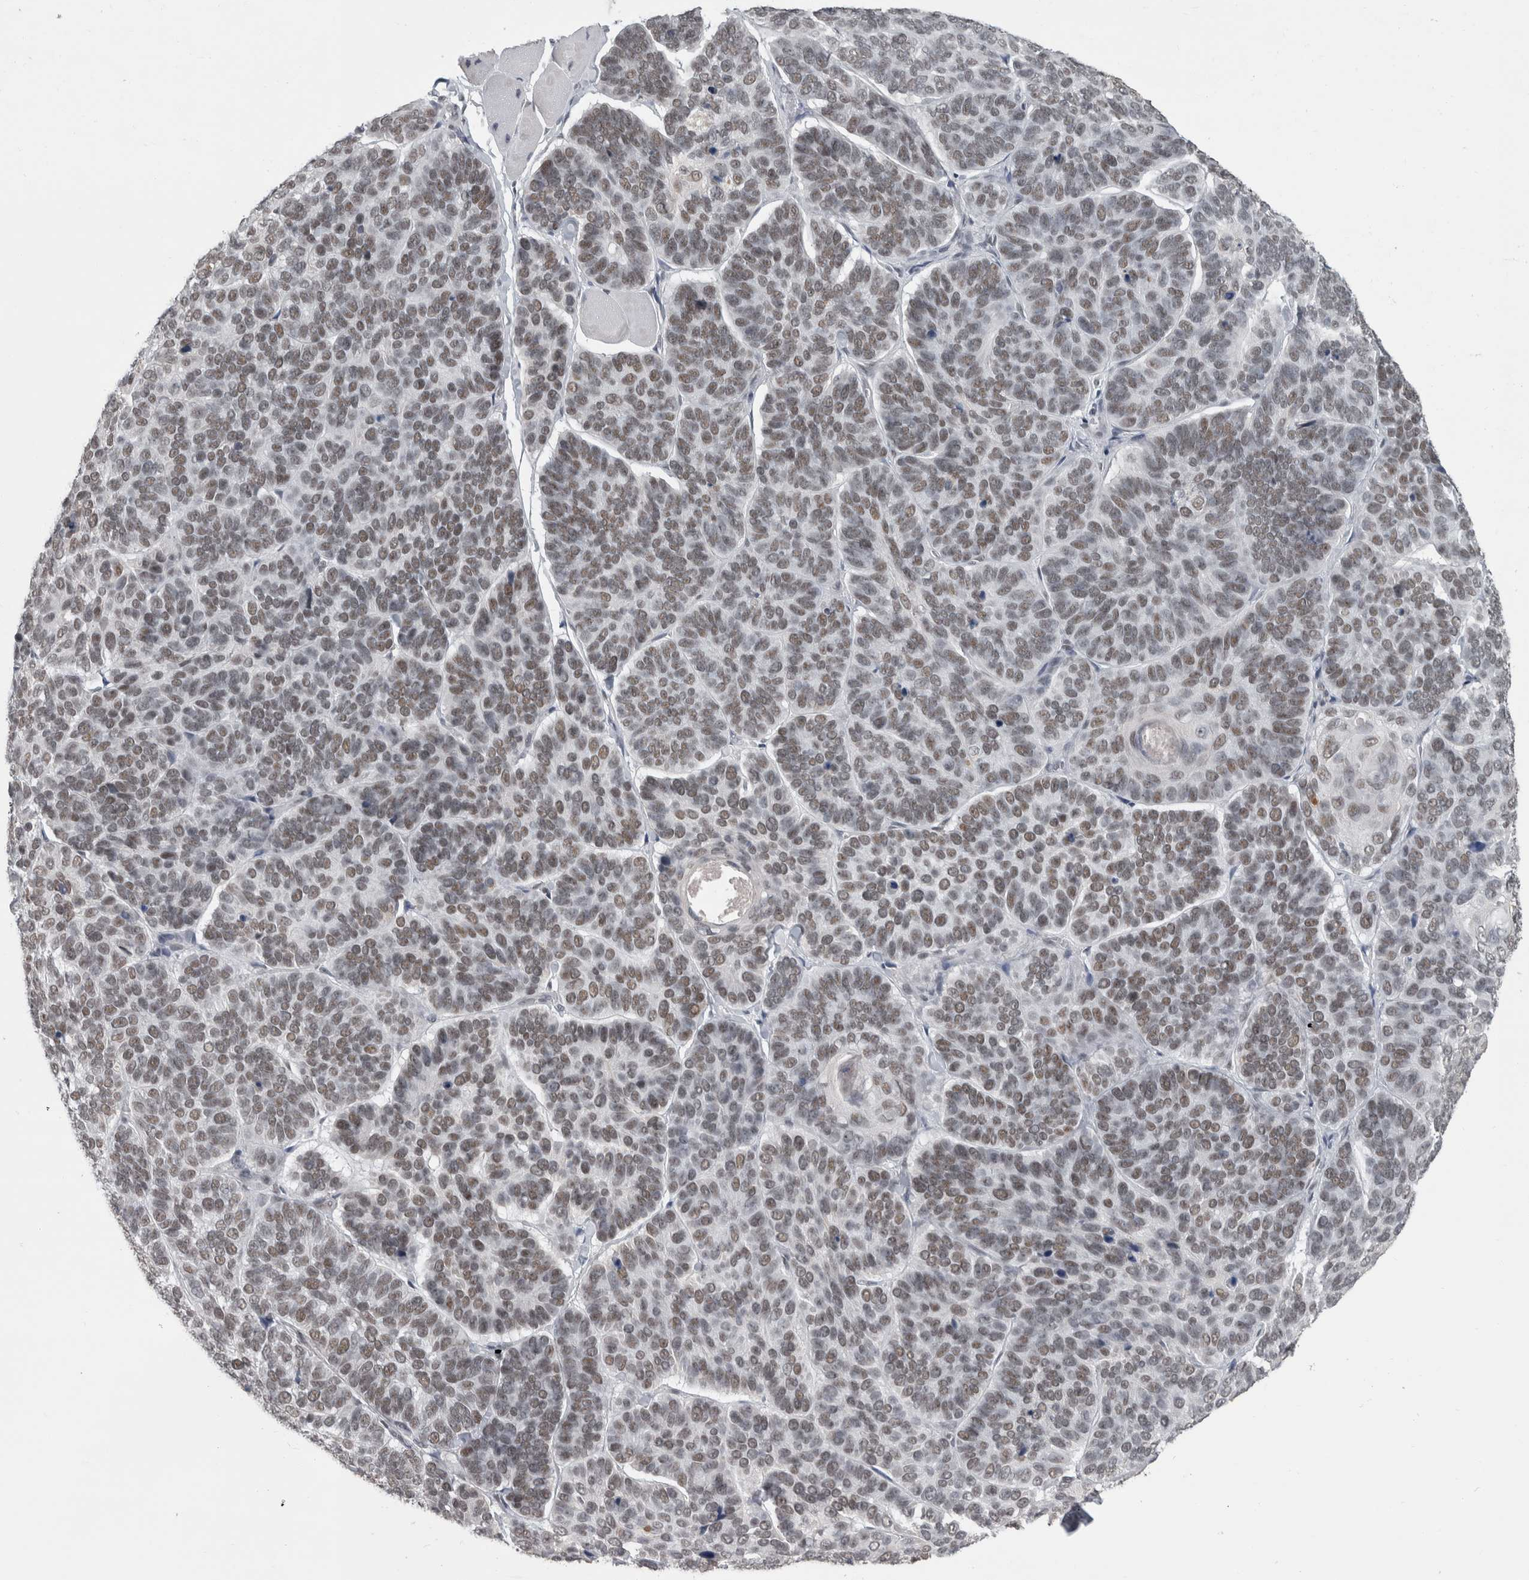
{"staining": {"intensity": "moderate", "quantity": ">75%", "location": "nuclear"}, "tissue": "skin cancer", "cell_type": "Tumor cells", "image_type": "cancer", "snomed": [{"axis": "morphology", "description": "Basal cell carcinoma"}, {"axis": "topography", "description": "Skin"}], "caption": "DAB (3,3'-diaminobenzidine) immunohistochemical staining of skin cancer reveals moderate nuclear protein positivity in about >75% of tumor cells.", "gene": "ARID4B", "patient": {"sex": "male", "age": 62}}